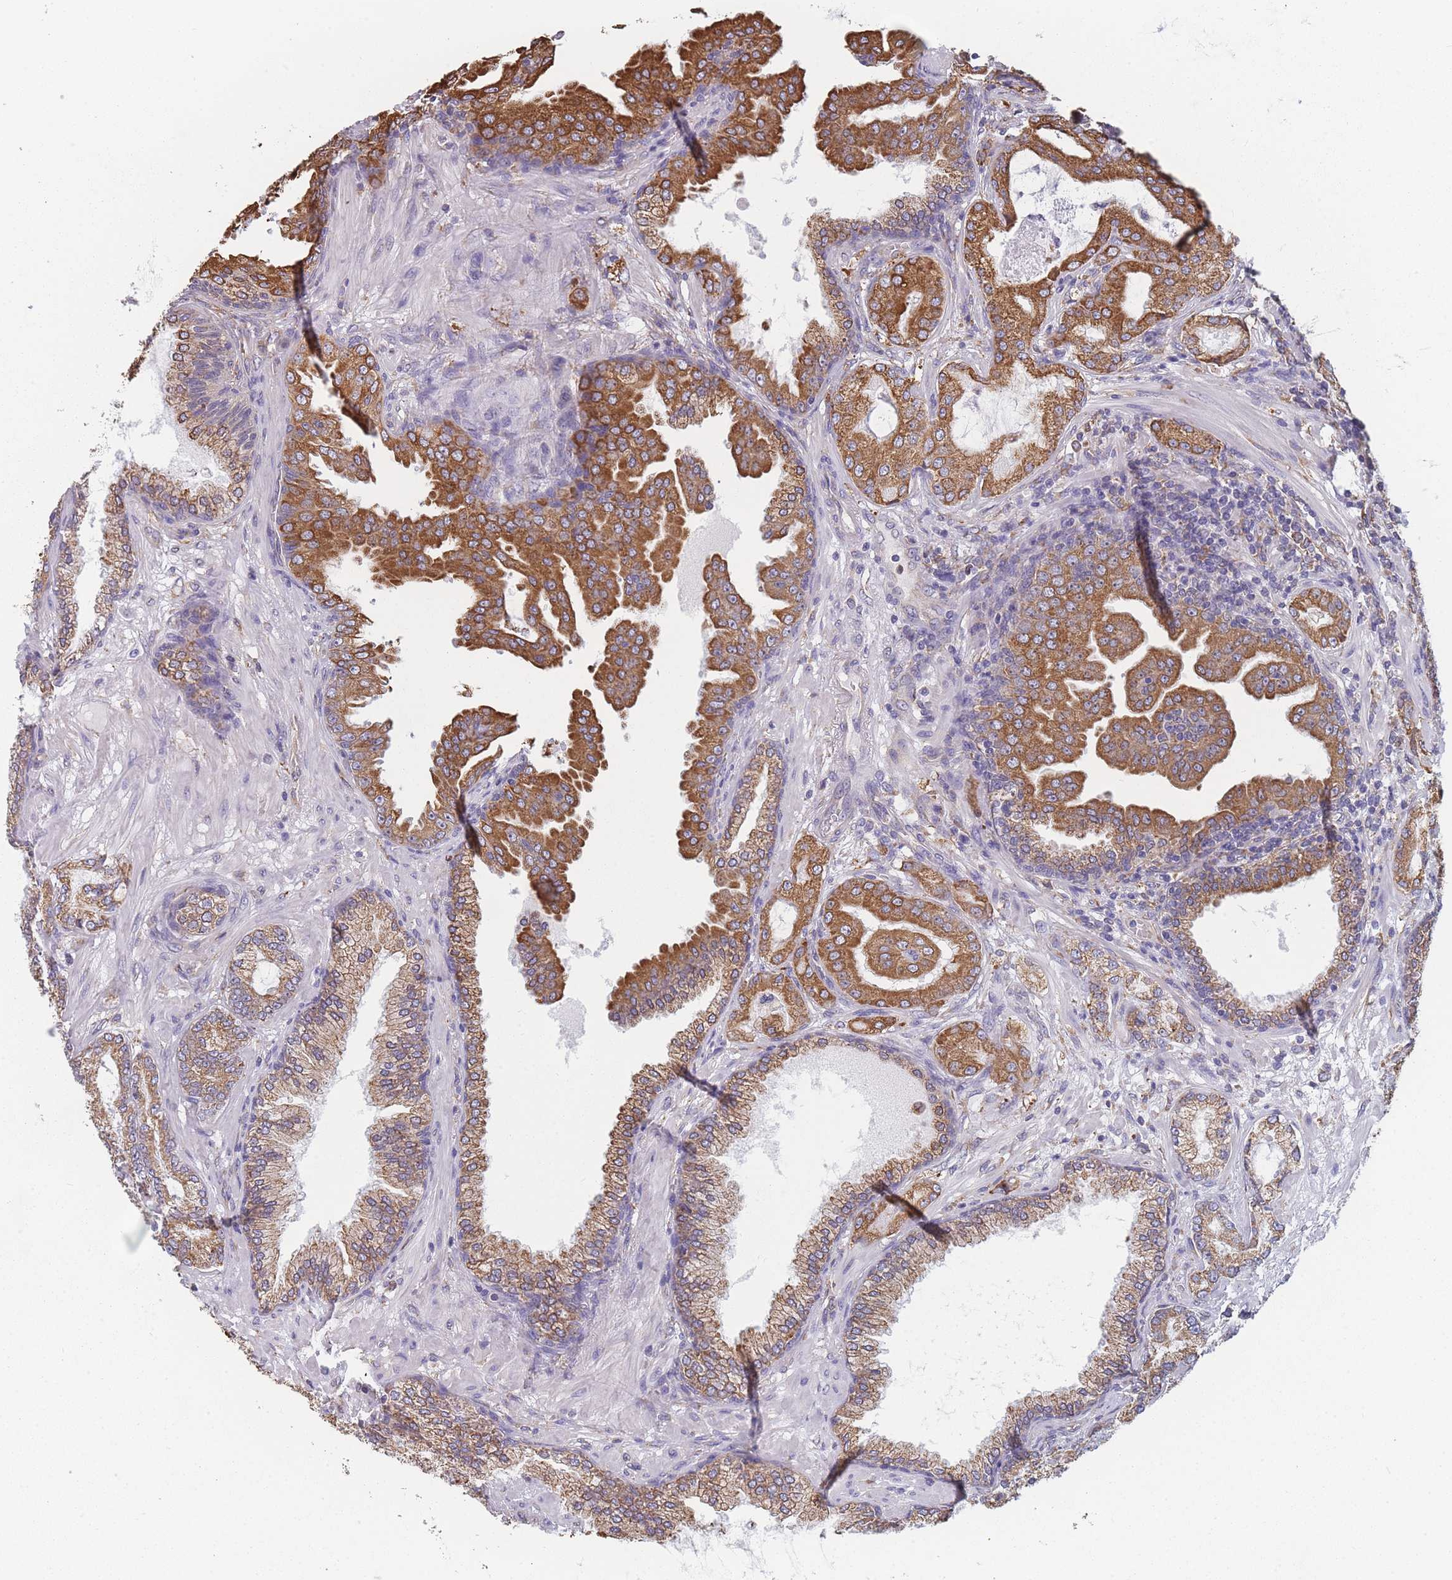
{"staining": {"intensity": "strong", "quantity": ">75%", "location": "cytoplasmic/membranous"}, "tissue": "prostate cancer", "cell_type": "Tumor cells", "image_type": "cancer", "snomed": [{"axis": "morphology", "description": "Adenocarcinoma, High grade"}, {"axis": "topography", "description": "Prostate"}], "caption": "Strong cytoplasmic/membranous expression is appreciated in about >75% of tumor cells in prostate cancer (adenocarcinoma (high-grade)). Using DAB (3,3'-diaminobenzidine) (brown) and hematoxylin (blue) stains, captured at high magnification using brightfield microscopy.", "gene": "OR7C2", "patient": {"sex": "male", "age": 68}}